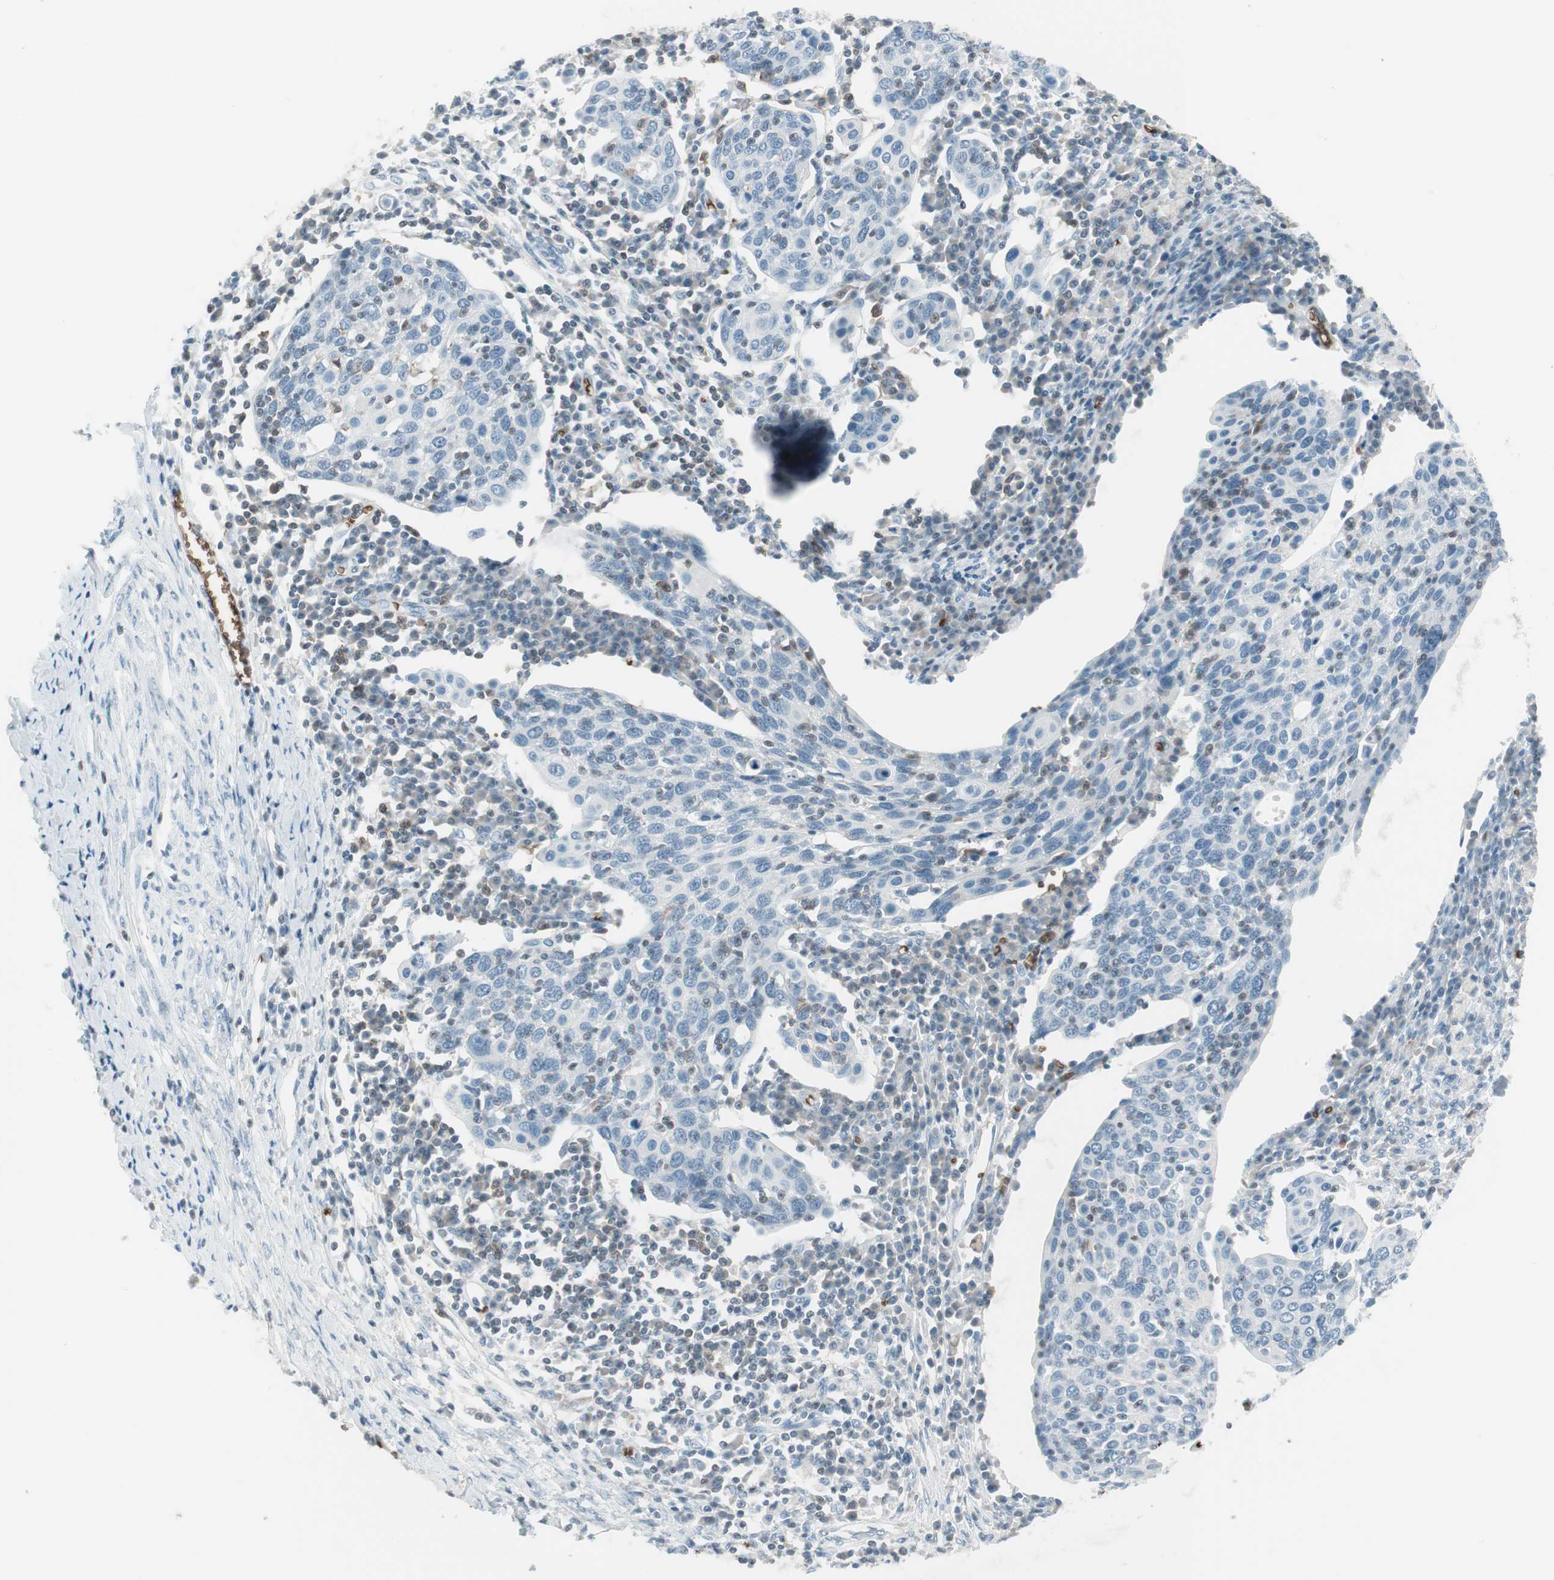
{"staining": {"intensity": "negative", "quantity": "none", "location": "none"}, "tissue": "cervical cancer", "cell_type": "Tumor cells", "image_type": "cancer", "snomed": [{"axis": "morphology", "description": "Squamous cell carcinoma, NOS"}, {"axis": "topography", "description": "Cervix"}], "caption": "Immunohistochemical staining of human cervical cancer (squamous cell carcinoma) shows no significant expression in tumor cells. The staining was performed using DAB to visualize the protein expression in brown, while the nuclei were stained in blue with hematoxylin (Magnification: 20x).", "gene": "MAP4K1", "patient": {"sex": "female", "age": 40}}